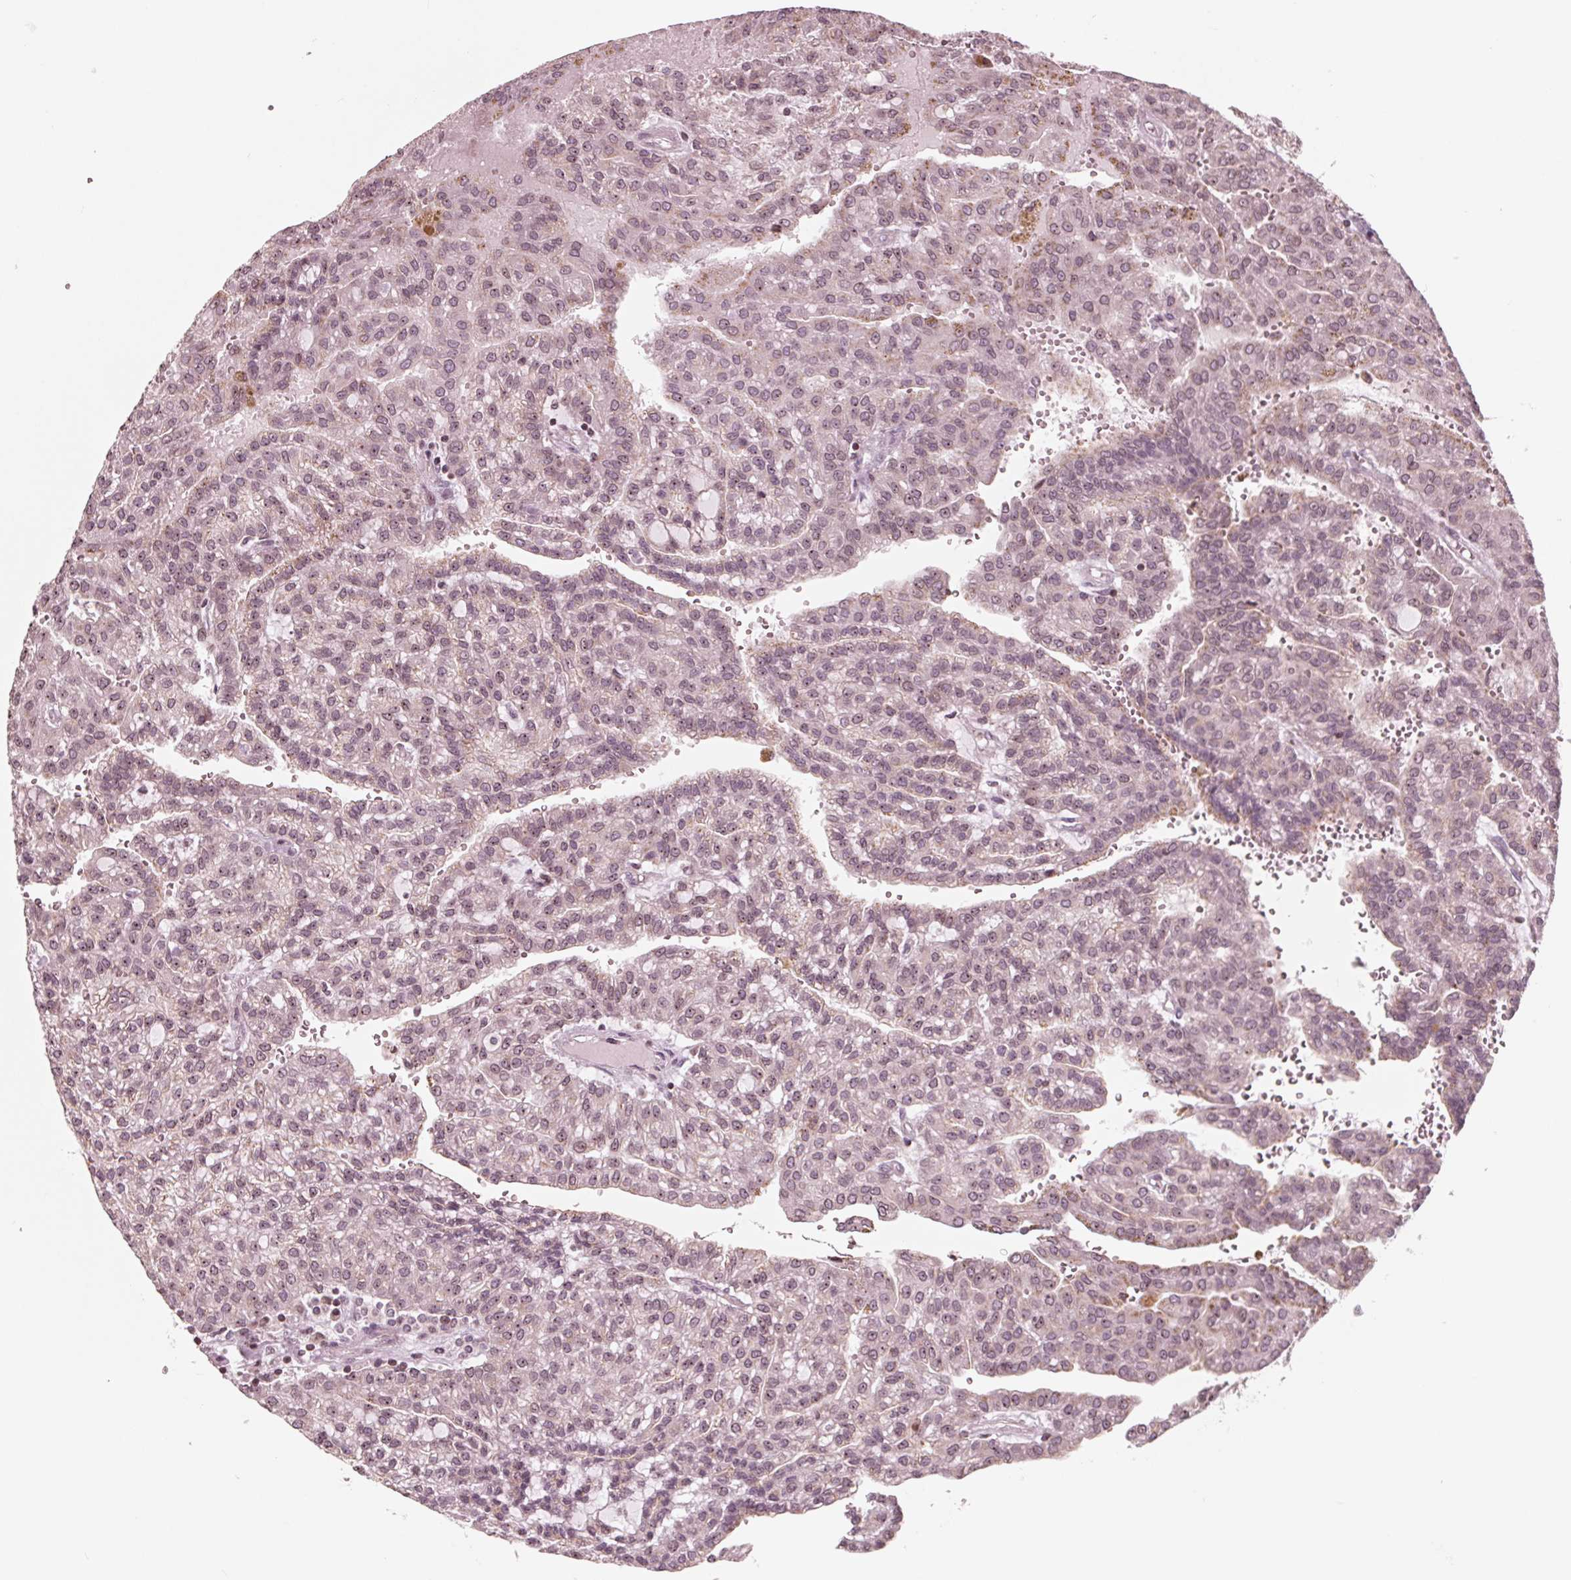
{"staining": {"intensity": "negative", "quantity": "none", "location": "none"}, "tissue": "renal cancer", "cell_type": "Tumor cells", "image_type": "cancer", "snomed": [{"axis": "morphology", "description": "Adenocarcinoma, NOS"}, {"axis": "topography", "description": "Kidney"}], "caption": "There is no significant positivity in tumor cells of renal adenocarcinoma.", "gene": "NUP210", "patient": {"sex": "male", "age": 63}}